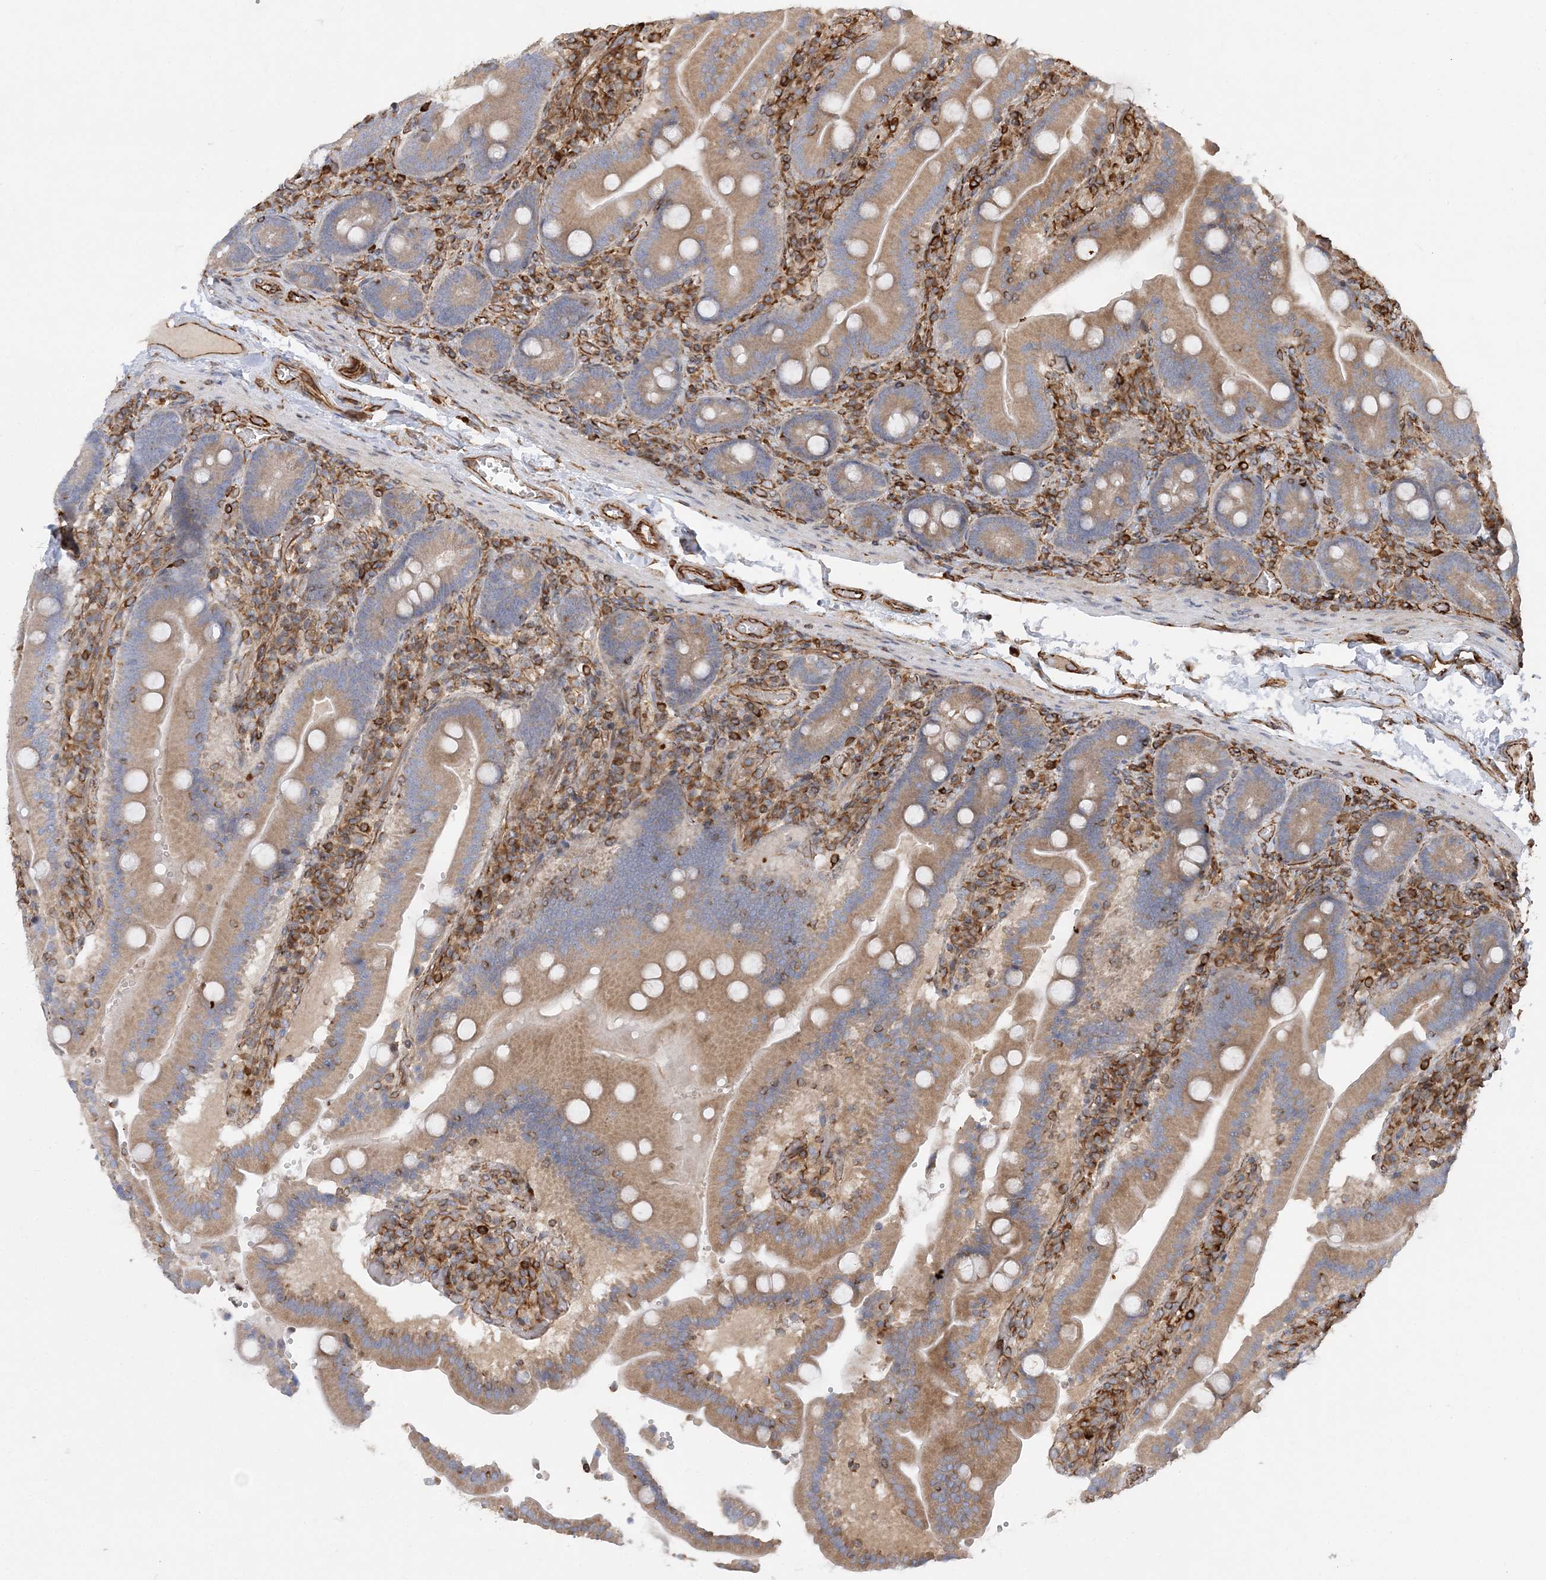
{"staining": {"intensity": "moderate", "quantity": ">75%", "location": "cytoplasmic/membranous"}, "tissue": "duodenum", "cell_type": "Glandular cells", "image_type": "normal", "snomed": [{"axis": "morphology", "description": "Normal tissue, NOS"}, {"axis": "topography", "description": "Duodenum"}], "caption": "Protein staining of unremarkable duodenum exhibits moderate cytoplasmic/membranous expression in about >75% of glandular cells.", "gene": "FAM114A2", "patient": {"sex": "female", "age": 62}}